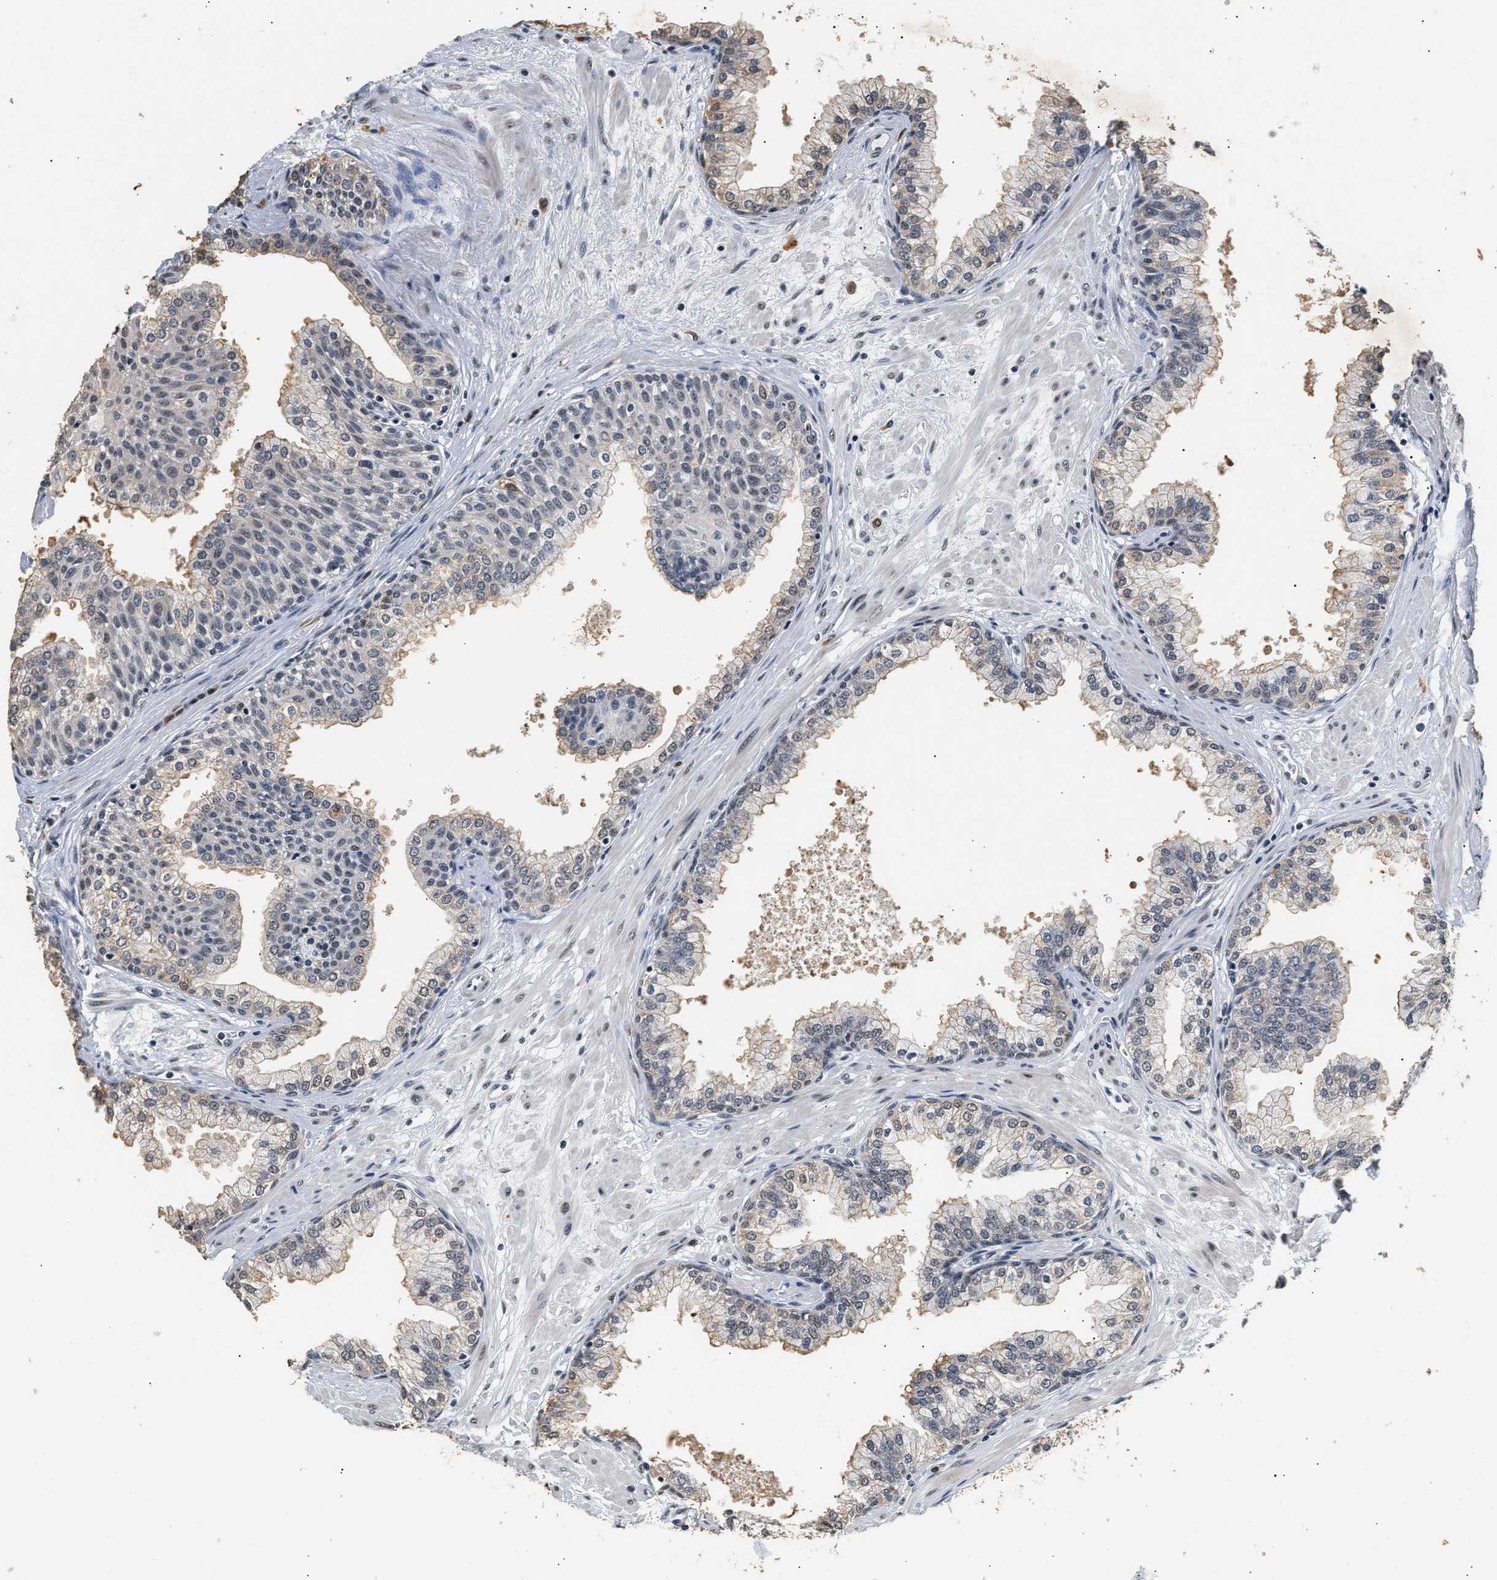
{"staining": {"intensity": "weak", "quantity": "25%-75%", "location": "cytoplasmic/membranous,nuclear"}, "tissue": "prostate", "cell_type": "Glandular cells", "image_type": "normal", "snomed": [{"axis": "morphology", "description": "Normal tissue, NOS"}, {"axis": "morphology", "description": "Urothelial carcinoma, Low grade"}, {"axis": "topography", "description": "Urinary bladder"}, {"axis": "topography", "description": "Prostate"}], "caption": "Benign prostate shows weak cytoplasmic/membranous,nuclear expression in about 25%-75% of glandular cells Nuclei are stained in blue..", "gene": "THOC1", "patient": {"sex": "male", "age": 60}}